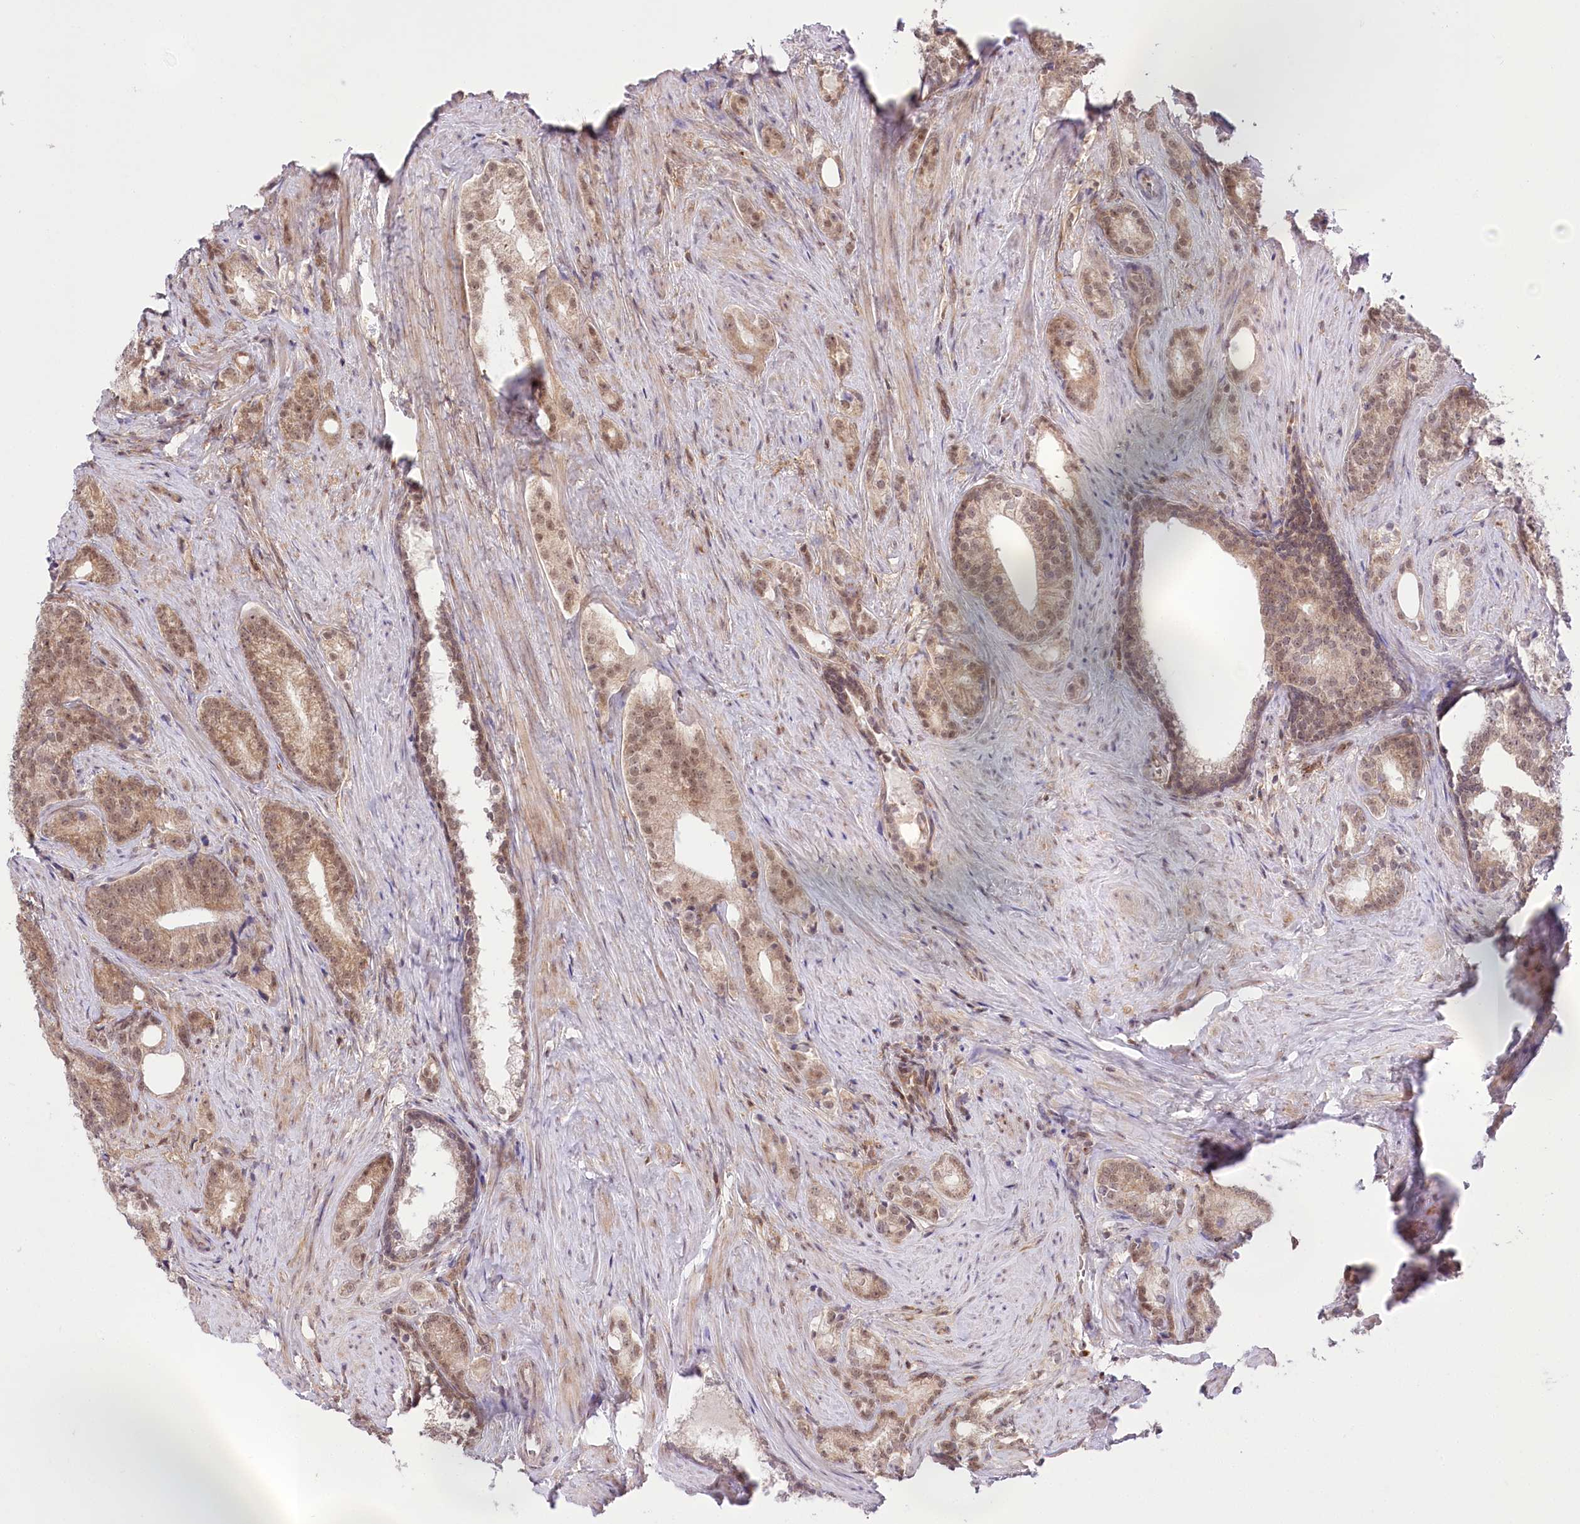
{"staining": {"intensity": "moderate", "quantity": ">75%", "location": "cytoplasmic/membranous,nuclear"}, "tissue": "prostate cancer", "cell_type": "Tumor cells", "image_type": "cancer", "snomed": [{"axis": "morphology", "description": "Adenocarcinoma, Low grade"}, {"axis": "topography", "description": "Prostate"}], "caption": "Prostate low-grade adenocarcinoma was stained to show a protein in brown. There is medium levels of moderate cytoplasmic/membranous and nuclear expression in about >75% of tumor cells. (Brightfield microscopy of DAB IHC at high magnification).", "gene": "ZMAT2", "patient": {"sex": "male", "age": 71}}